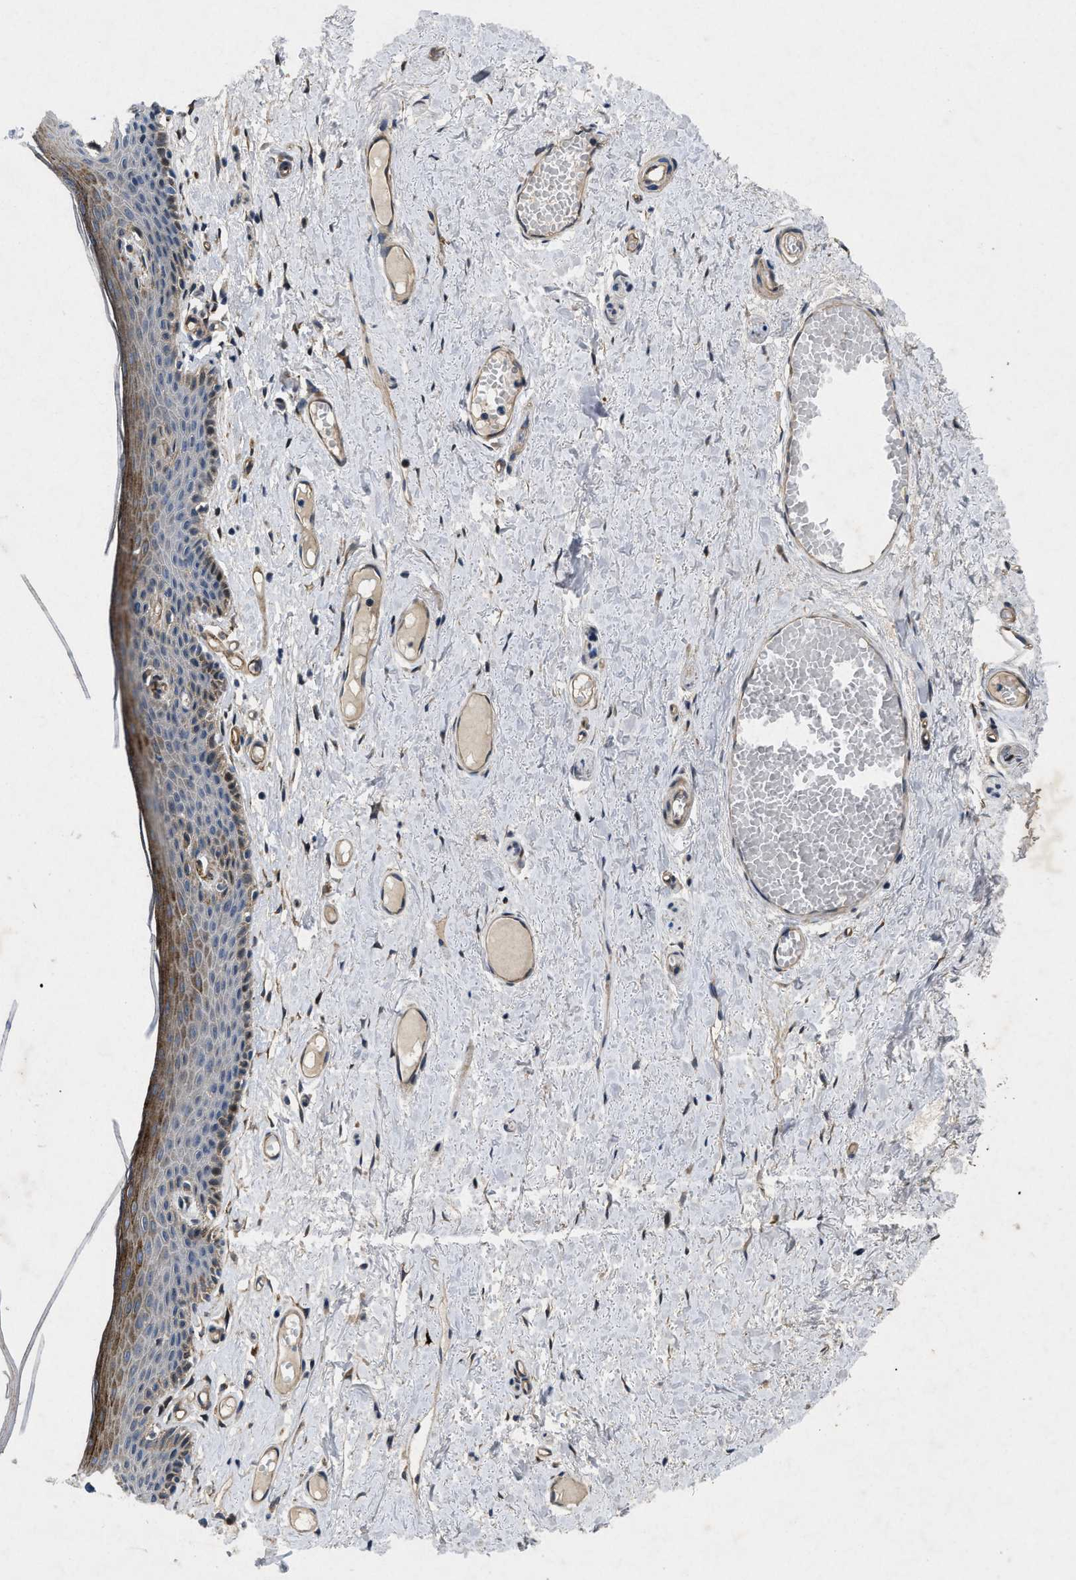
{"staining": {"intensity": "moderate", "quantity": "25%-75%", "location": "cytoplasmic/membranous"}, "tissue": "skin", "cell_type": "Epidermal cells", "image_type": "normal", "snomed": [{"axis": "morphology", "description": "Normal tissue, NOS"}, {"axis": "topography", "description": "Adipose tissue"}, {"axis": "topography", "description": "Vascular tissue"}, {"axis": "topography", "description": "Anal"}, {"axis": "topography", "description": "Peripheral nerve tissue"}], "caption": "Skin stained for a protein demonstrates moderate cytoplasmic/membranous positivity in epidermal cells.", "gene": "HSPA12B", "patient": {"sex": "female", "age": 54}}